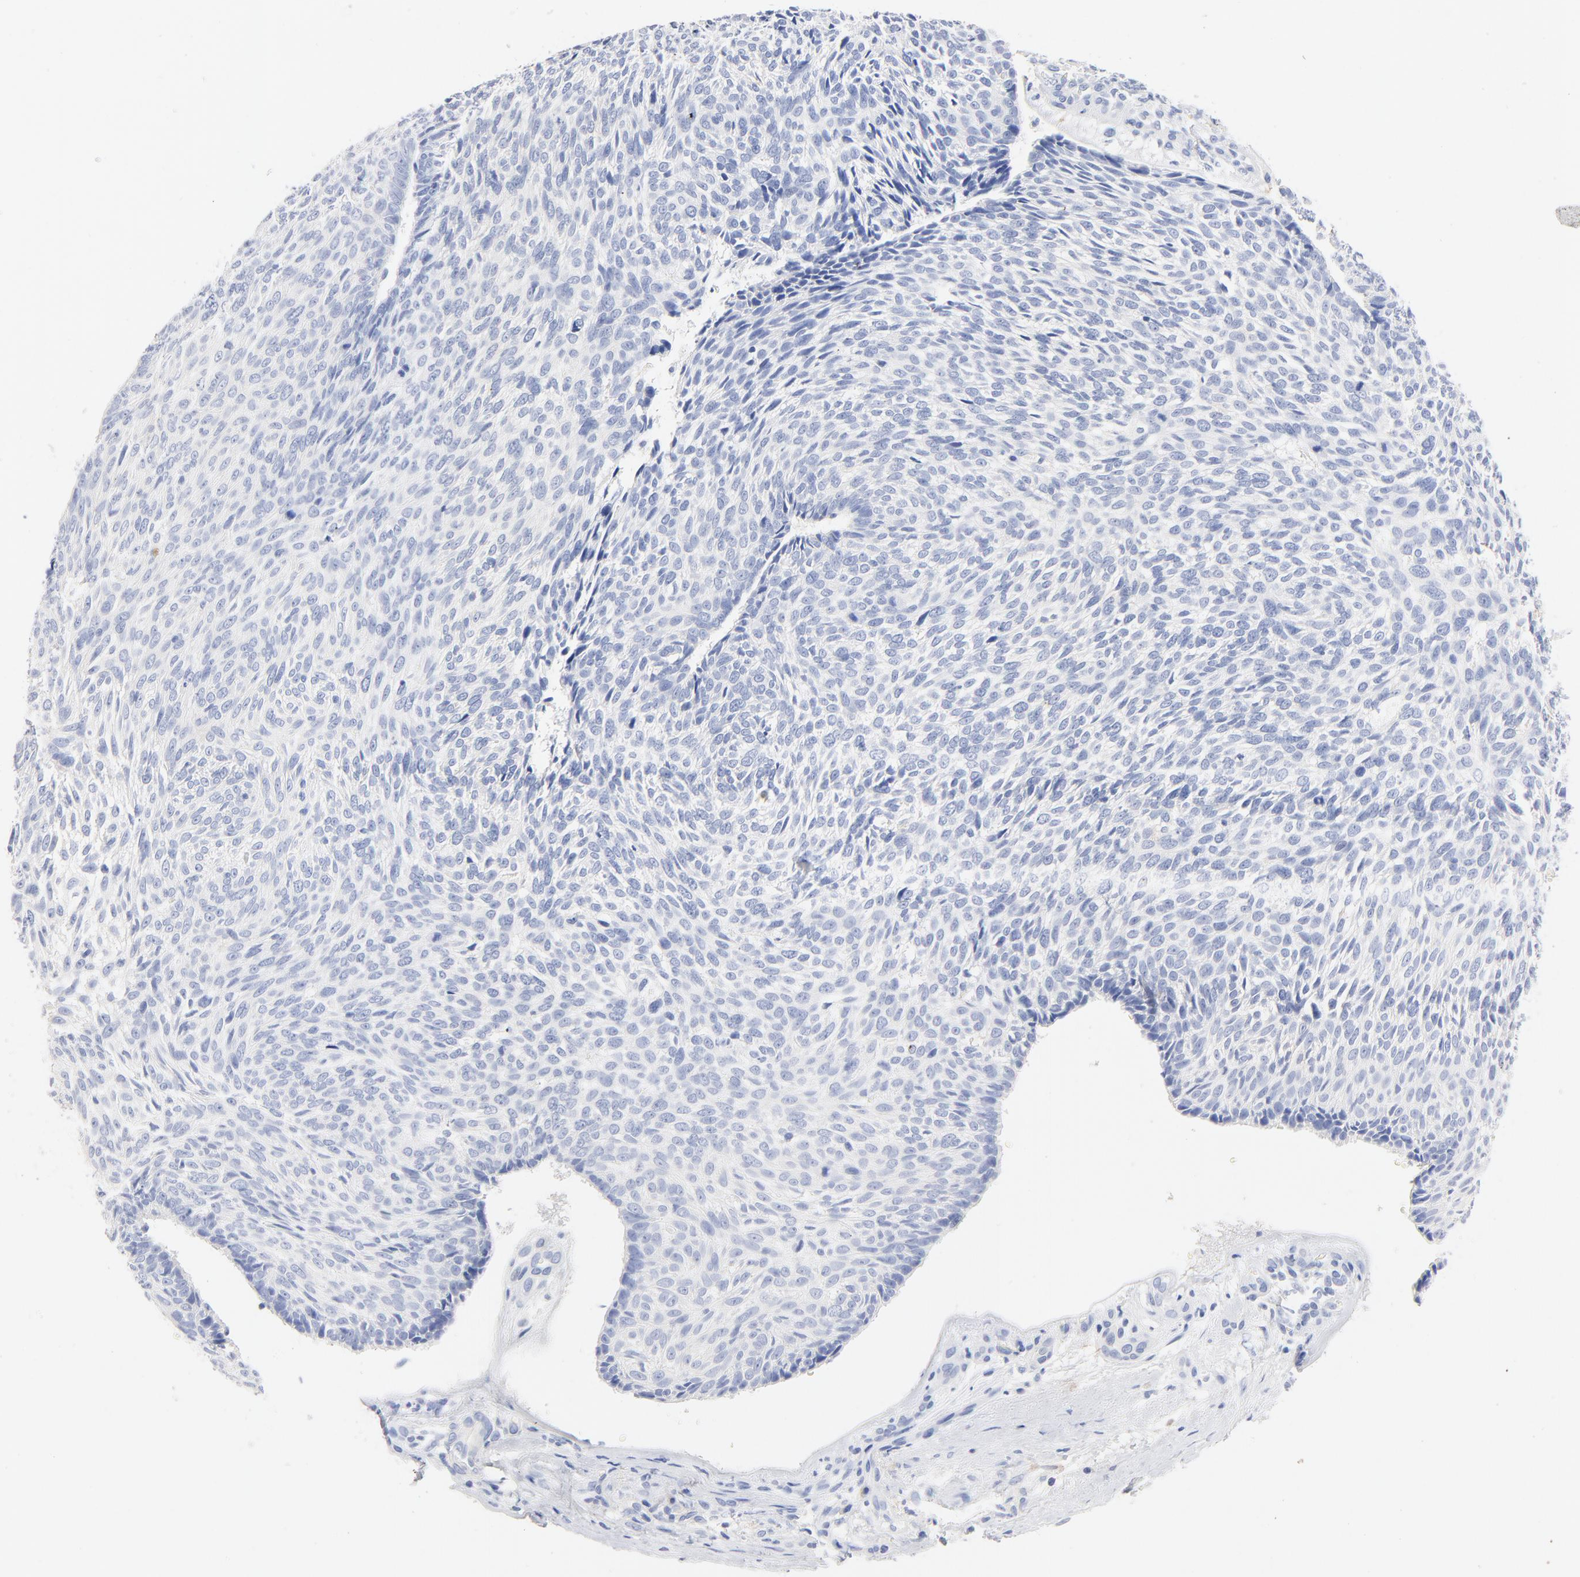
{"staining": {"intensity": "negative", "quantity": "none", "location": "none"}, "tissue": "skin cancer", "cell_type": "Tumor cells", "image_type": "cancer", "snomed": [{"axis": "morphology", "description": "Basal cell carcinoma"}, {"axis": "topography", "description": "Skin"}], "caption": "High power microscopy image of an IHC micrograph of basal cell carcinoma (skin), revealing no significant expression in tumor cells. (DAB immunohistochemistry with hematoxylin counter stain).", "gene": "CPS1", "patient": {"sex": "male", "age": 72}}